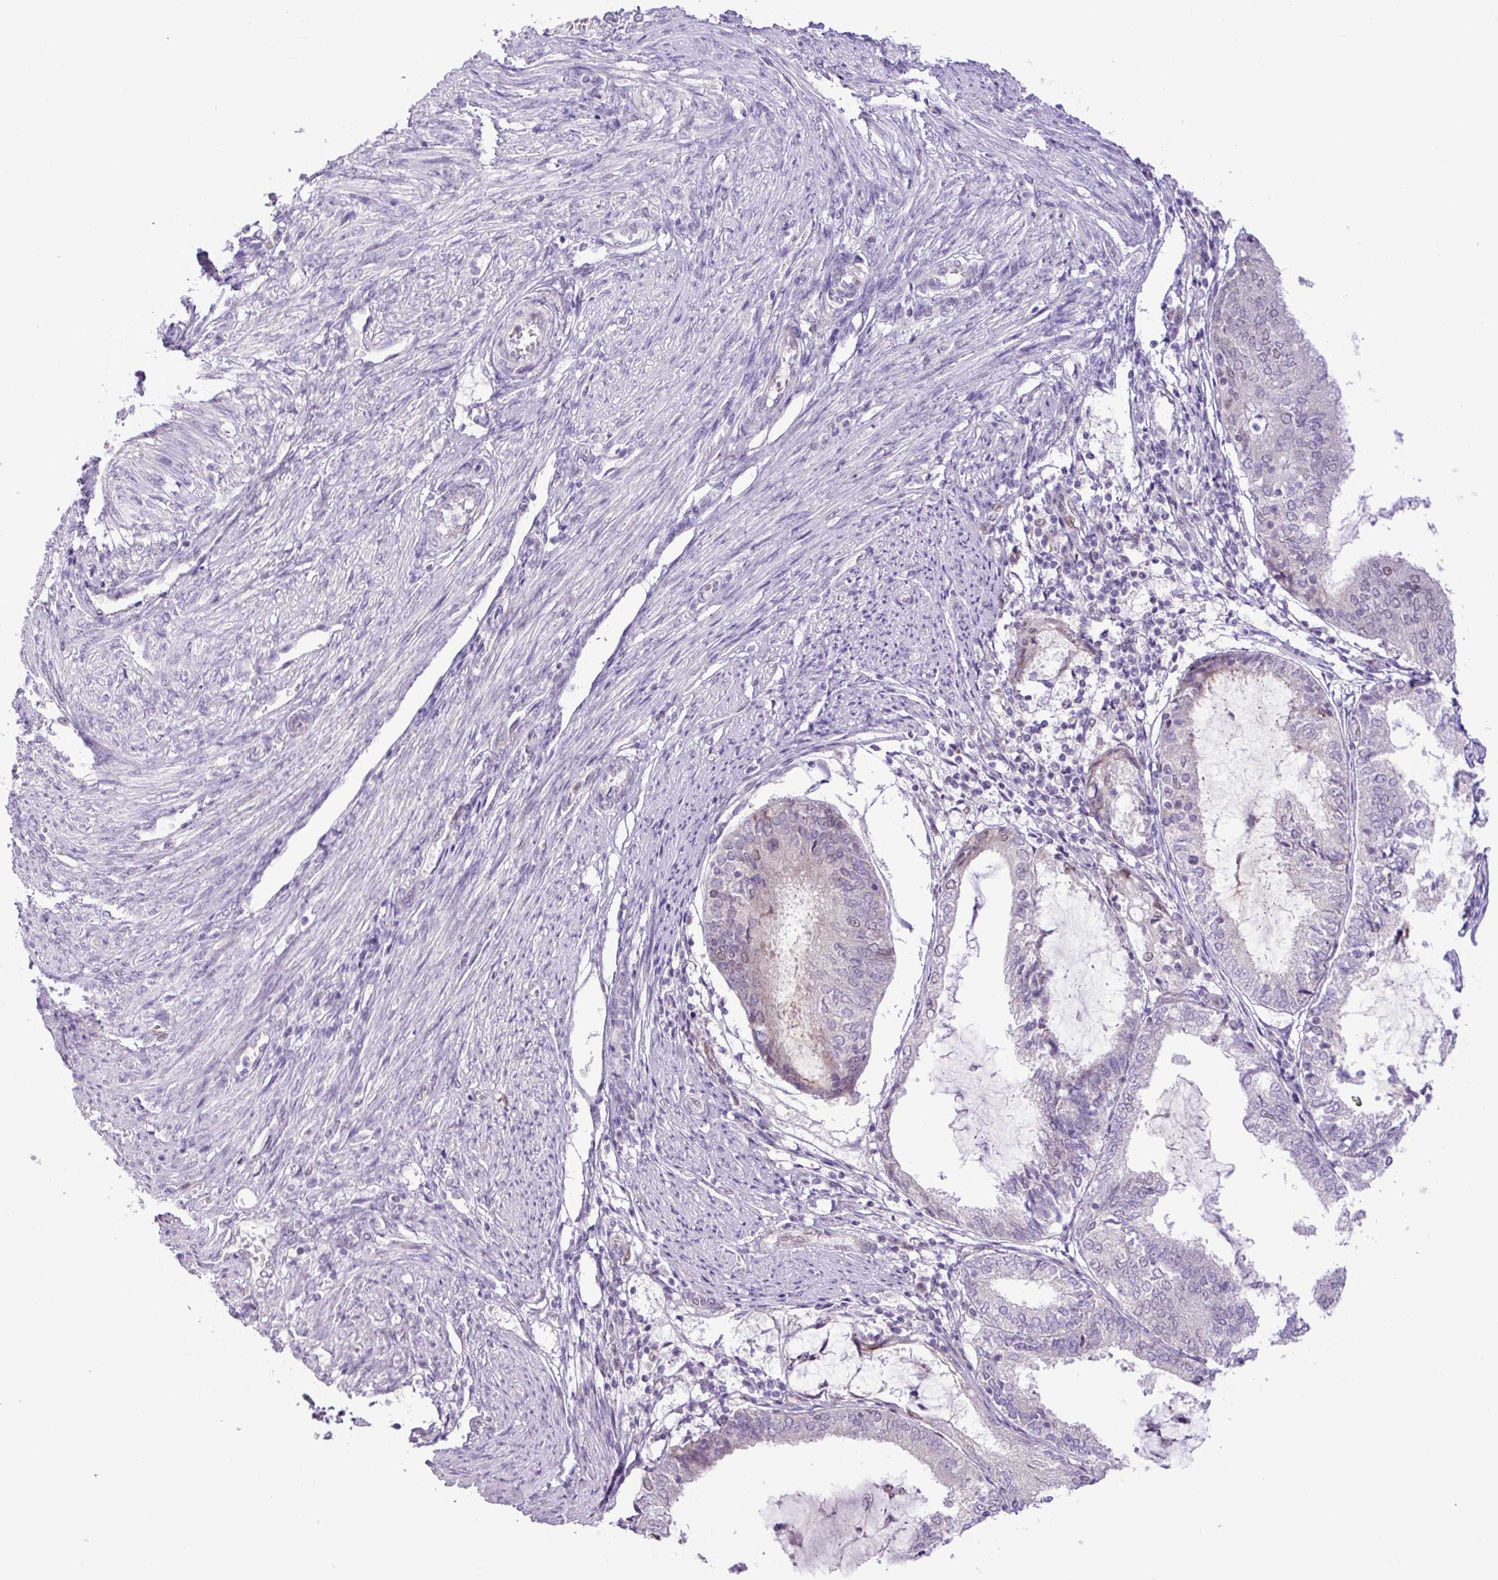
{"staining": {"intensity": "negative", "quantity": "none", "location": "none"}, "tissue": "endometrial cancer", "cell_type": "Tumor cells", "image_type": "cancer", "snomed": [{"axis": "morphology", "description": "Adenocarcinoma, NOS"}, {"axis": "topography", "description": "Endometrium"}], "caption": "DAB immunohistochemical staining of human endometrial cancer shows no significant positivity in tumor cells.", "gene": "ELOA2", "patient": {"sex": "female", "age": 81}}